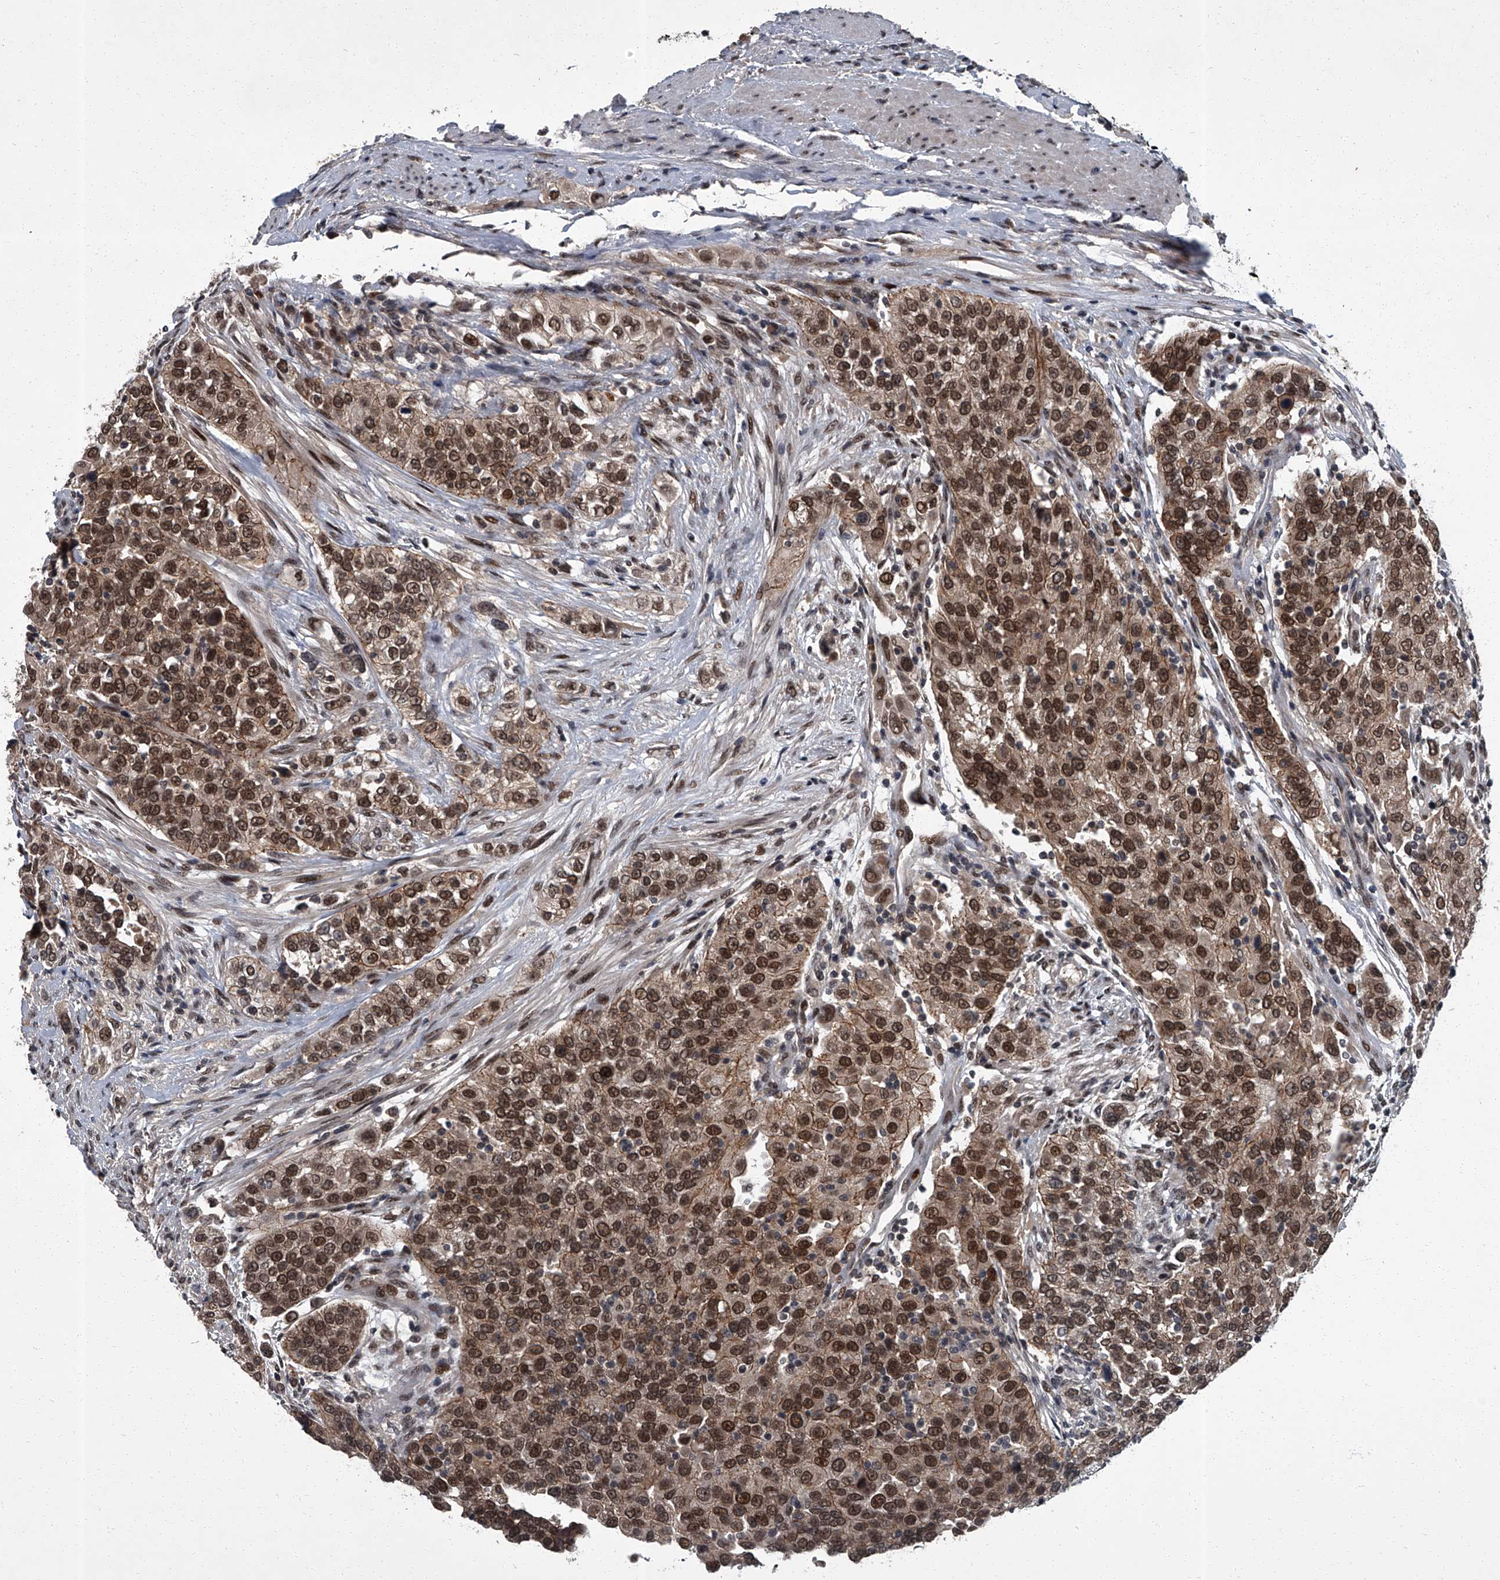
{"staining": {"intensity": "strong", "quantity": ">75%", "location": "cytoplasmic/membranous,nuclear"}, "tissue": "urothelial cancer", "cell_type": "Tumor cells", "image_type": "cancer", "snomed": [{"axis": "morphology", "description": "Urothelial carcinoma, High grade"}, {"axis": "topography", "description": "Urinary bladder"}], "caption": "Brown immunohistochemical staining in high-grade urothelial carcinoma demonstrates strong cytoplasmic/membranous and nuclear positivity in approximately >75% of tumor cells.", "gene": "ZNF518B", "patient": {"sex": "female", "age": 80}}